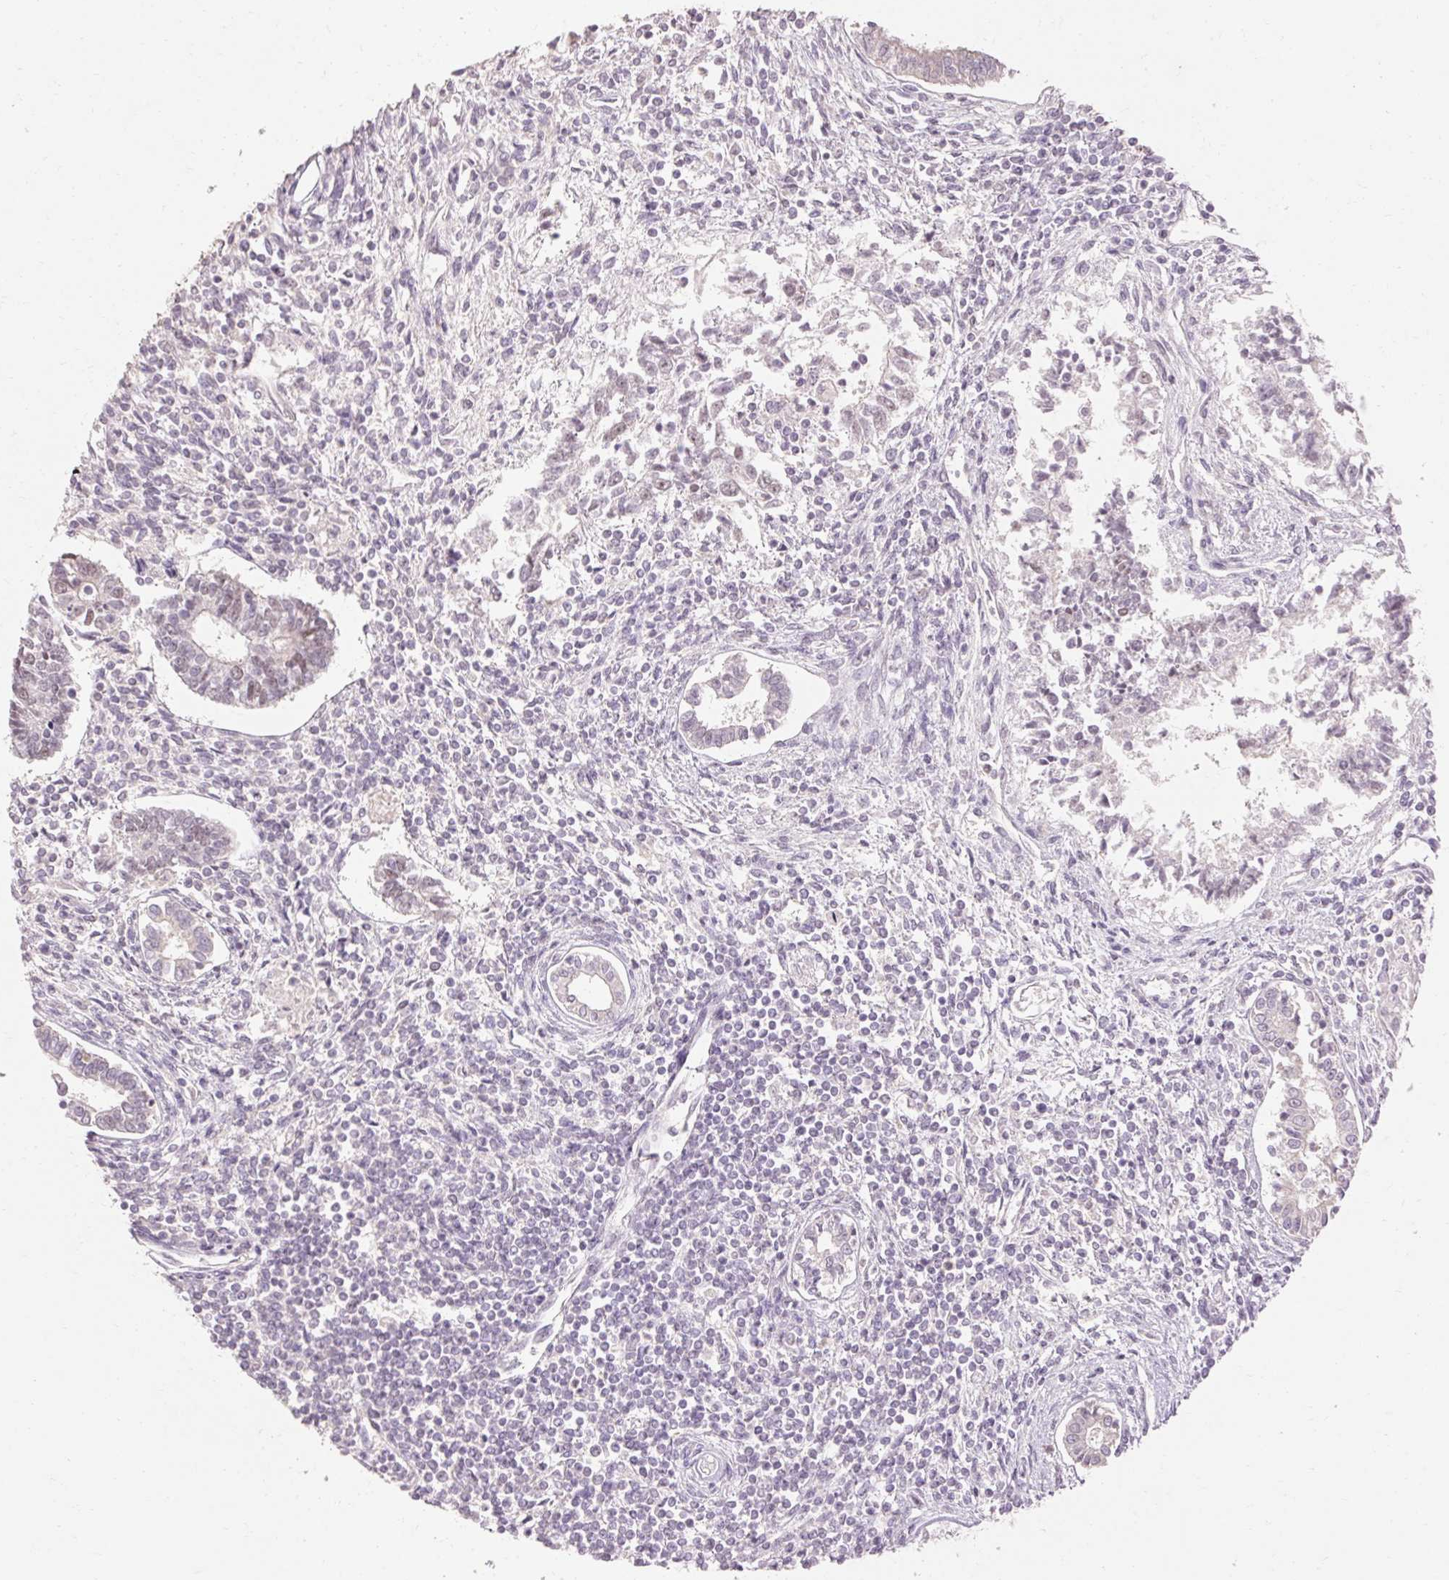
{"staining": {"intensity": "negative", "quantity": "none", "location": "none"}, "tissue": "testis cancer", "cell_type": "Tumor cells", "image_type": "cancer", "snomed": [{"axis": "morphology", "description": "Carcinoma, Embryonal, NOS"}, {"axis": "topography", "description": "Testis"}], "caption": "DAB immunohistochemical staining of testis cancer (embryonal carcinoma) shows no significant positivity in tumor cells.", "gene": "SKP2", "patient": {"sex": "male", "age": 37}}